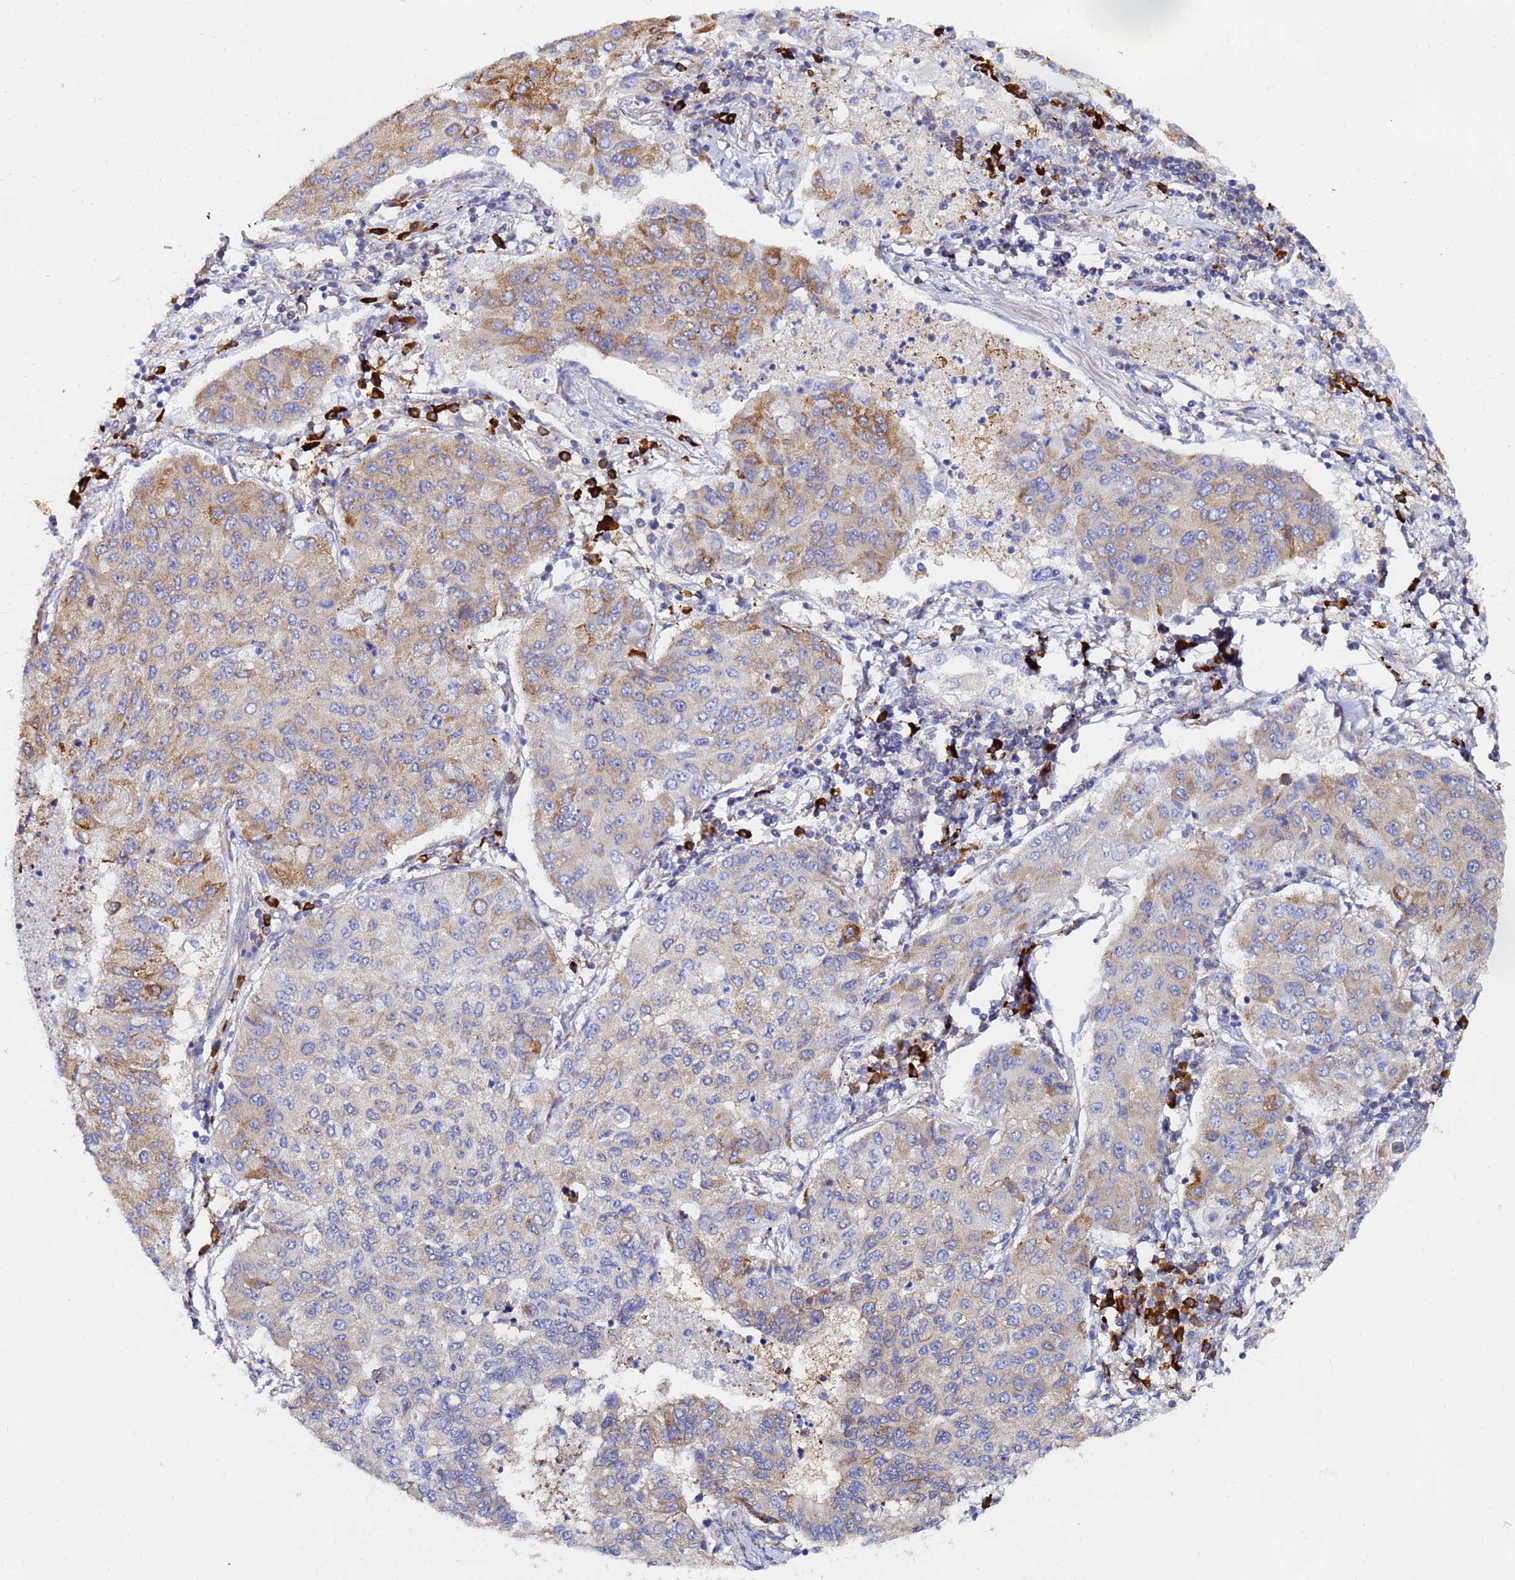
{"staining": {"intensity": "moderate", "quantity": "<25%", "location": "cytoplasmic/membranous"}, "tissue": "lung cancer", "cell_type": "Tumor cells", "image_type": "cancer", "snomed": [{"axis": "morphology", "description": "Squamous cell carcinoma, NOS"}, {"axis": "topography", "description": "Lung"}], "caption": "A brown stain labels moderate cytoplasmic/membranous expression of a protein in squamous cell carcinoma (lung) tumor cells.", "gene": "POM121", "patient": {"sex": "male", "age": 74}}